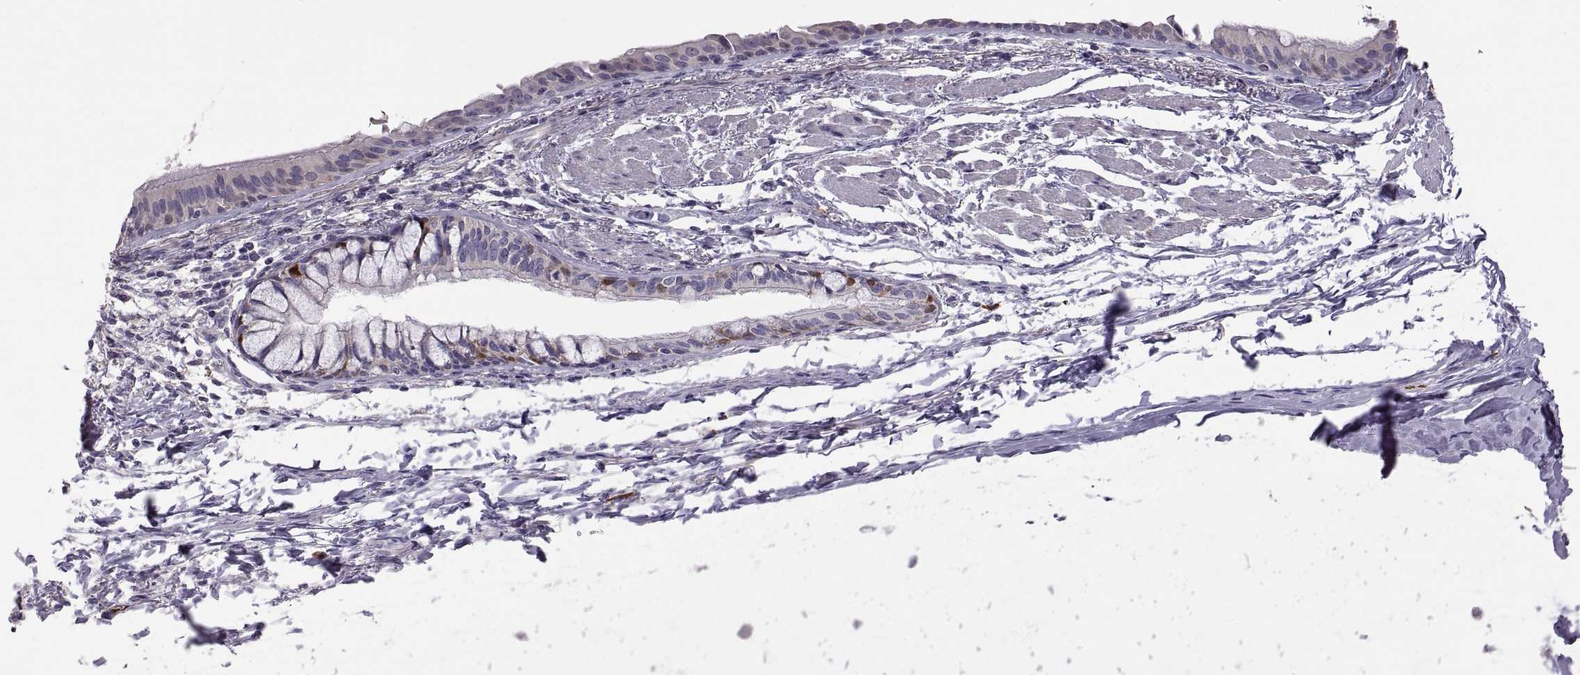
{"staining": {"intensity": "strong", "quantity": "<25%", "location": "nuclear"}, "tissue": "bronchus", "cell_type": "Respiratory epithelial cells", "image_type": "normal", "snomed": [{"axis": "morphology", "description": "Normal tissue, NOS"}, {"axis": "morphology", "description": "Squamous cell carcinoma, NOS"}, {"axis": "topography", "description": "Bronchus"}, {"axis": "topography", "description": "Lung"}], "caption": "This is a micrograph of immunohistochemistry staining of normal bronchus, which shows strong expression in the nuclear of respiratory epithelial cells.", "gene": "WFDC8", "patient": {"sex": "male", "age": 69}}